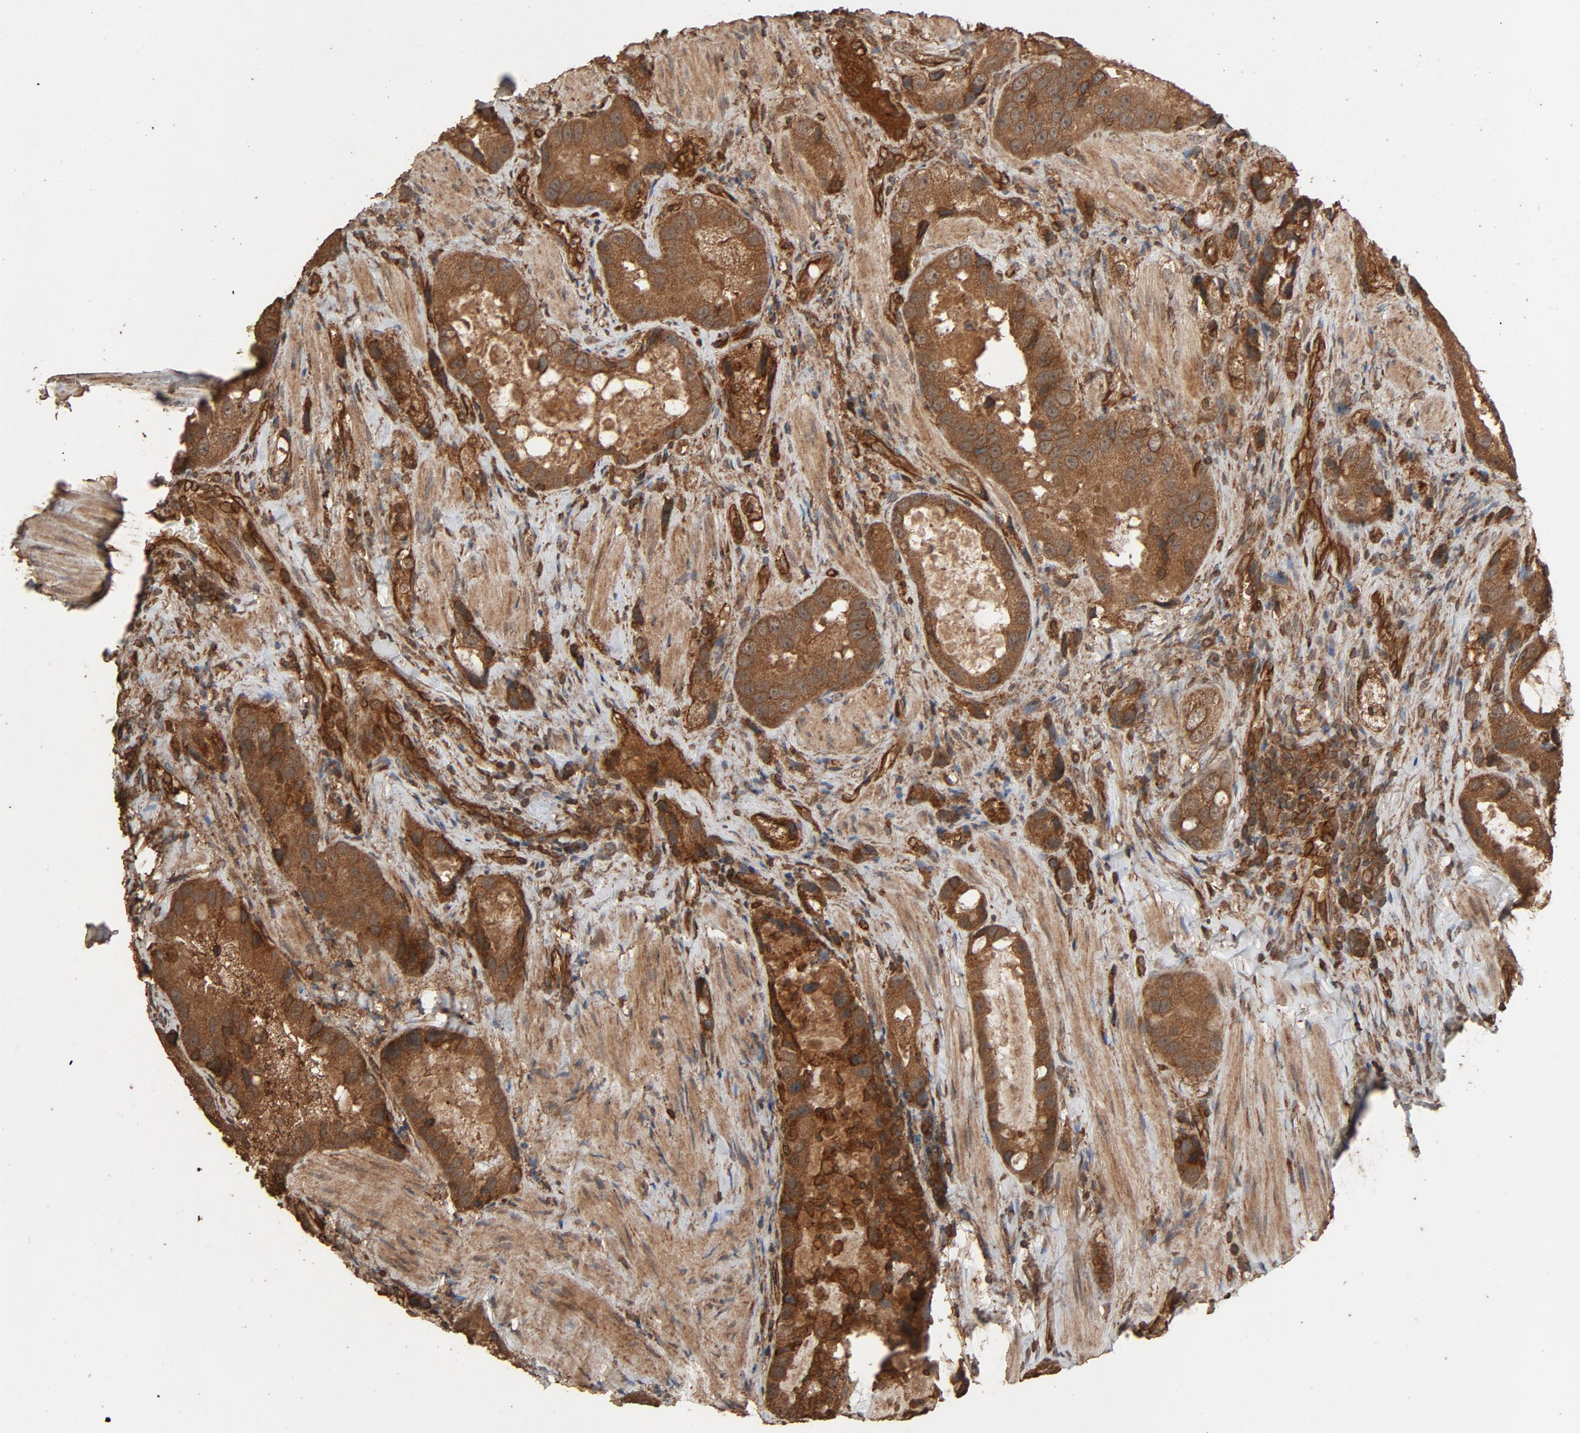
{"staining": {"intensity": "moderate", "quantity": ">75%", "location": "cytoplasmic/membranous"}, "tissue": "prostate cancer", "cell_type": "Tumor cells", "image_type": "cancer", "snomed": [{"axis": "morphology", "description": "Adenocarcinoma, High grade"}, {"axis": "topography", "description": "Prostate"}], "caption": "Protein expression analysis of human prostate adenocarcinoma (high-grade) reveals moderate cytoplasmic/membranous positivity in approximately >75% of tumor cells.", "gene": "RPS6KA6", "patient": {"sex": "male", "age": 63}}